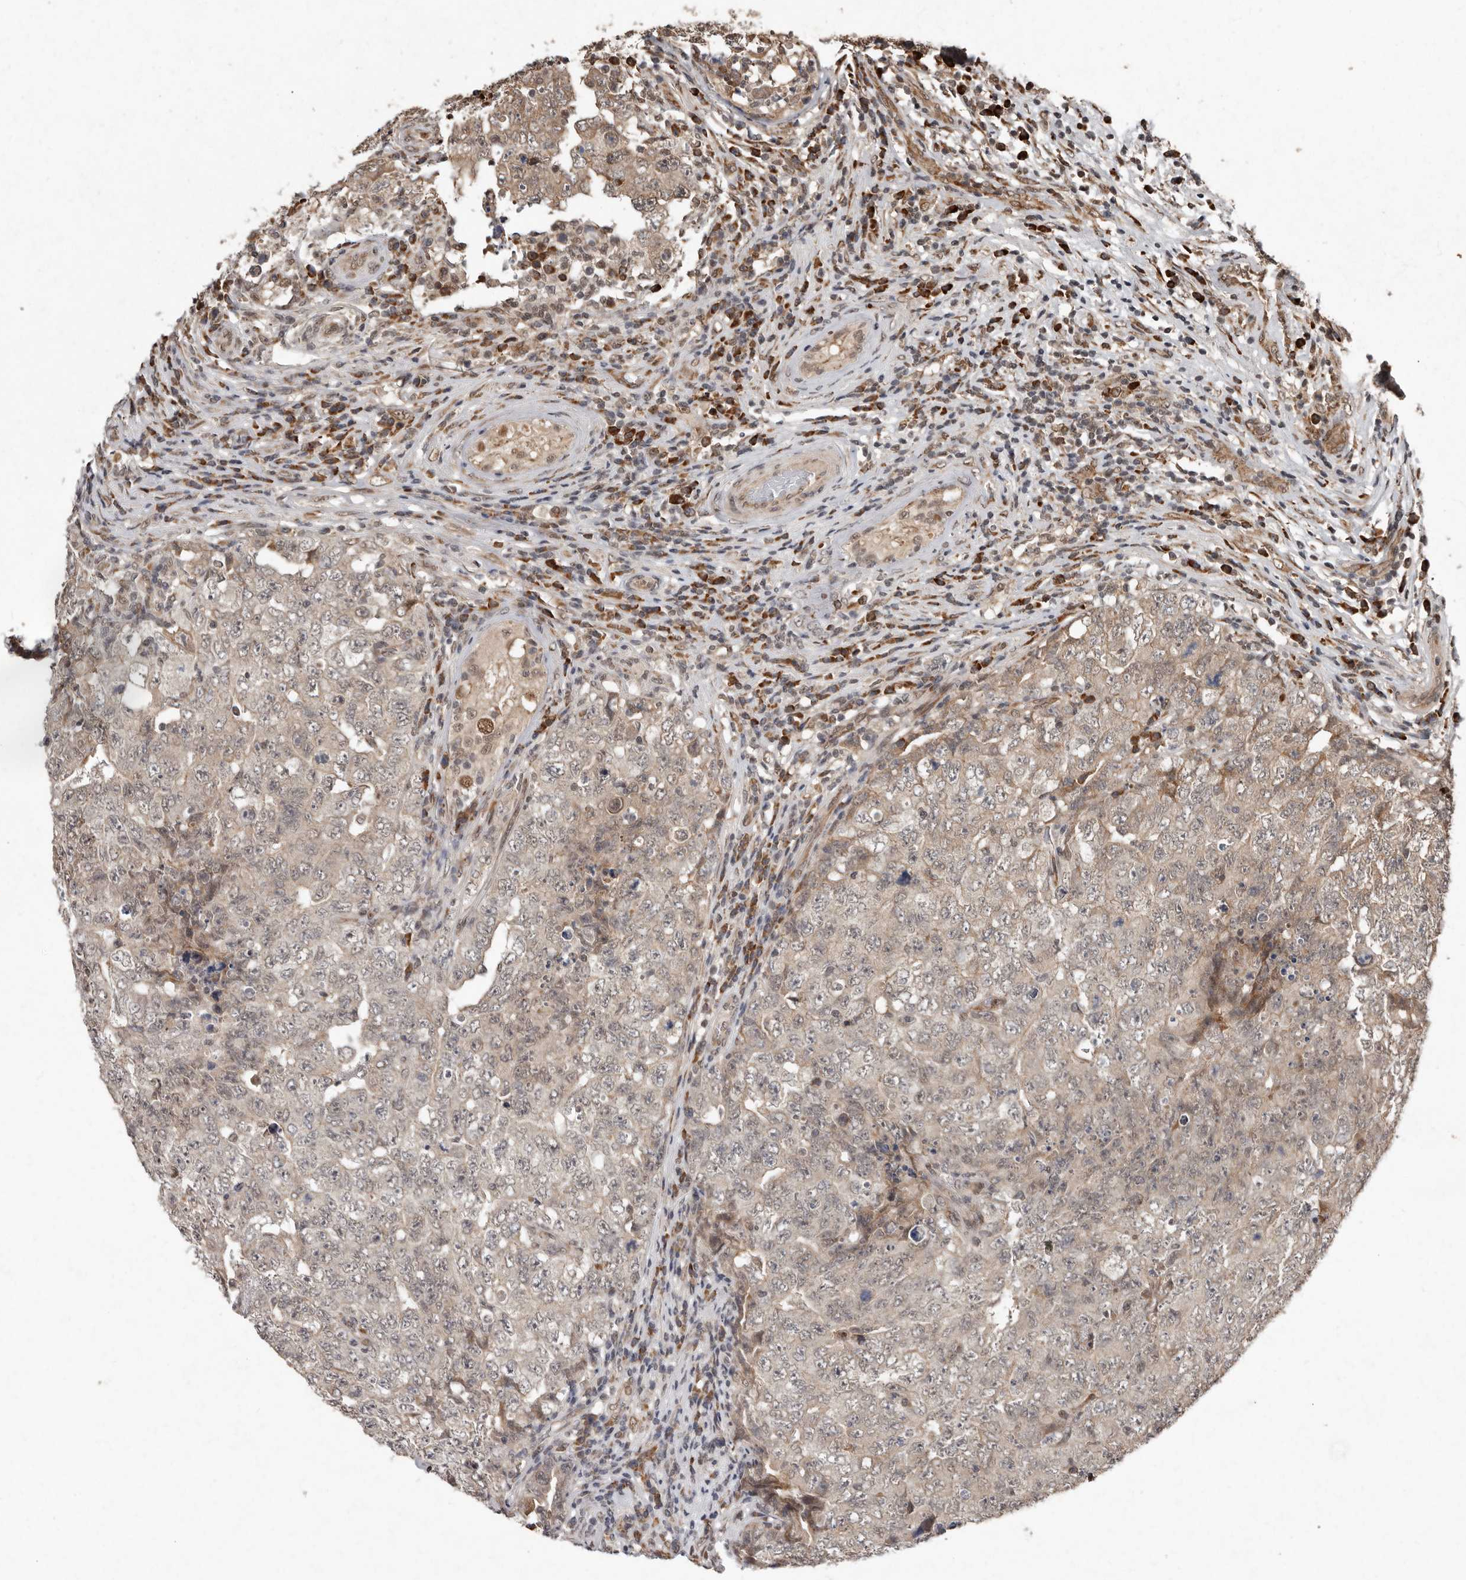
{"staining": {"intensity": "weak", "quantity": ">75%", "location": "cytoplasmic/membranous"}, "tissue": "testis cancer", "cell_type": "Tumor cells", "image_type": "cancer", "snomed": [{"axis": "morphology", "description": "Carcinoma, Embryonal, NOS"}, {"axis": "topography", "description": "Testis"}], "caption": "Testis embryonal carcinoma stained with a protein marker exhibits weak staining in tumor cells.", "gene": "LRGUK", "patient": {"sex": "male", "age": 26}}